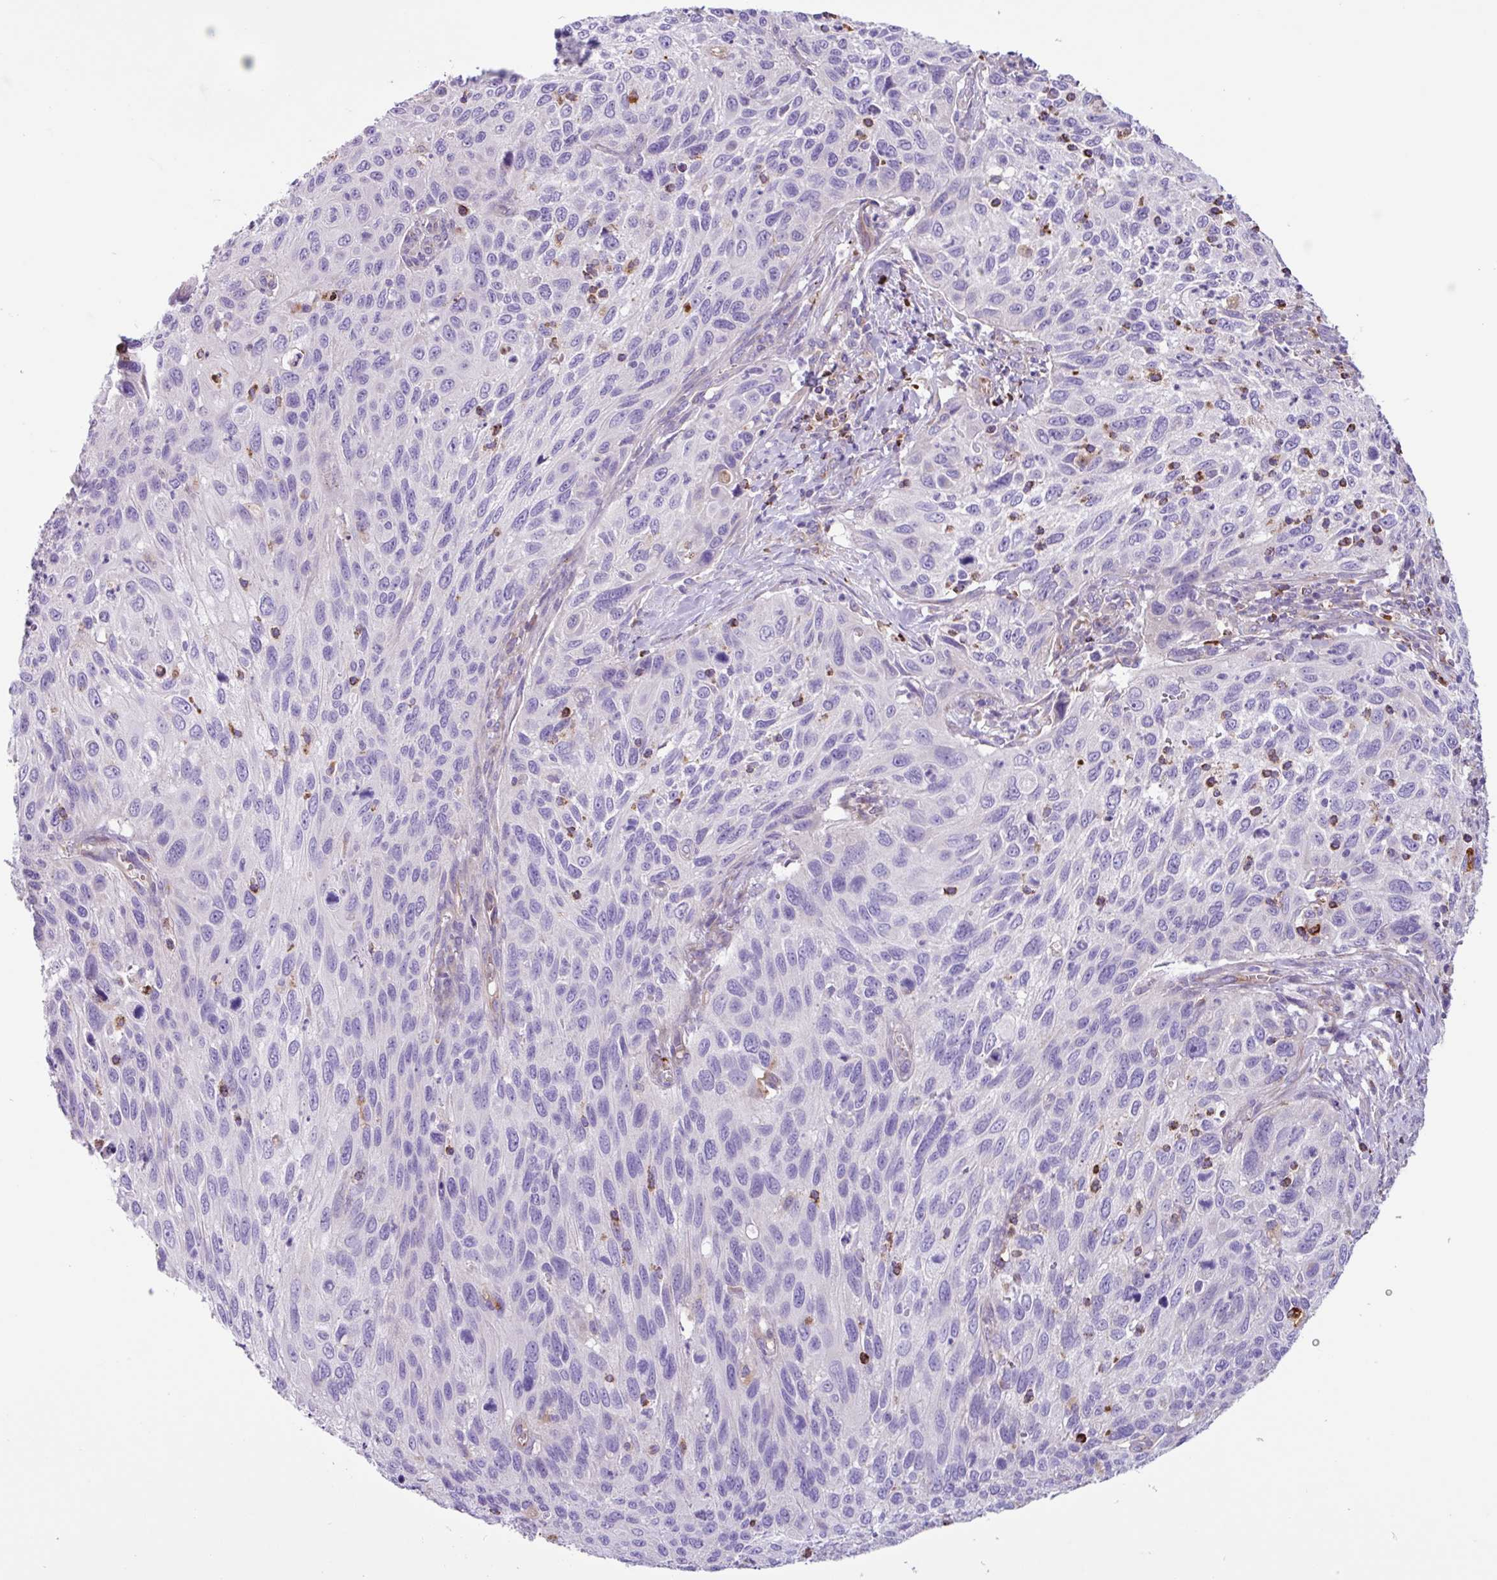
{"staining": {"intensity": "negative", "quantity": "none", "location": "none"}, "tissue": "cervical cancer", "cell_type": "Tumor cells", "image_type": "cancer", "snomed": [{"axis": "morphology", "description": "Squamous cell carcinoma, NOS"}, {"axis": "topography", "description": "Cervix"}], "caption": "A micrograph of cervical squamous cell carcinoma stained for a protein reveals no brown staining in tumor cells. (Immunohistochemistry, brightfield microscopy, high magnification).", "gene": "MRM2", "patient": {"sex": "female", "age": 70}}